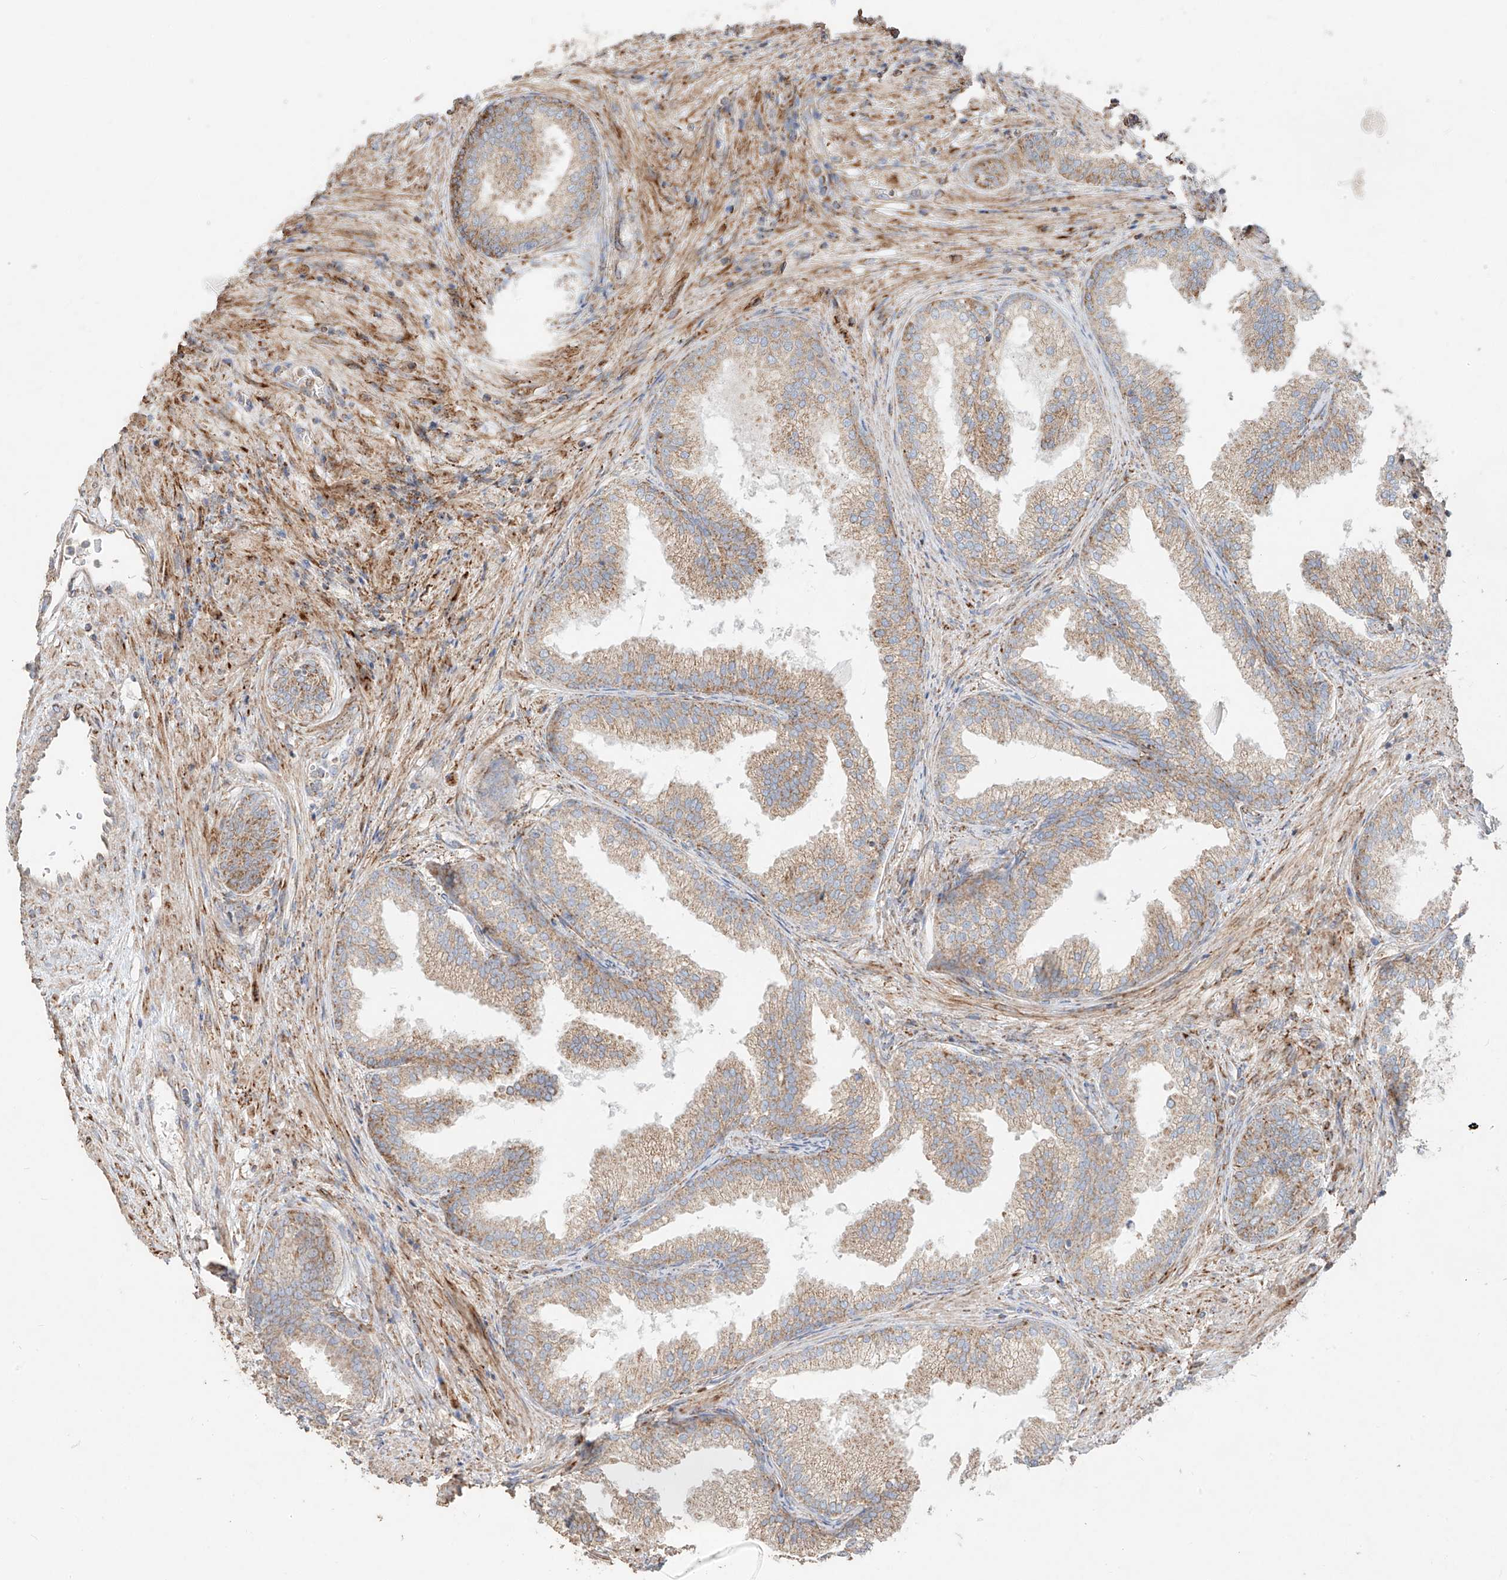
{"staining": {"intensity": "moderate", "quantity": ">75%", "location": "cytoplasmic/membranous"}, "tissue": "prostate", "cell_type": "Glandular cells", "image_type": "normal", "snomed": [{"axis": "morphology", "description": "Normal tissue, NOS"}, {"axis": "topography", "description": "Prostate"}], "caption": "Immunohistochemistry histopathology image of normal human prostate stained for a protein (brown), which reveals medium levels of moderate cytoplasmic/membranous expression in about >75% of glandular cells.", "gene": "COLGALT2", "patient": {"sex": "male", "age": 76}}